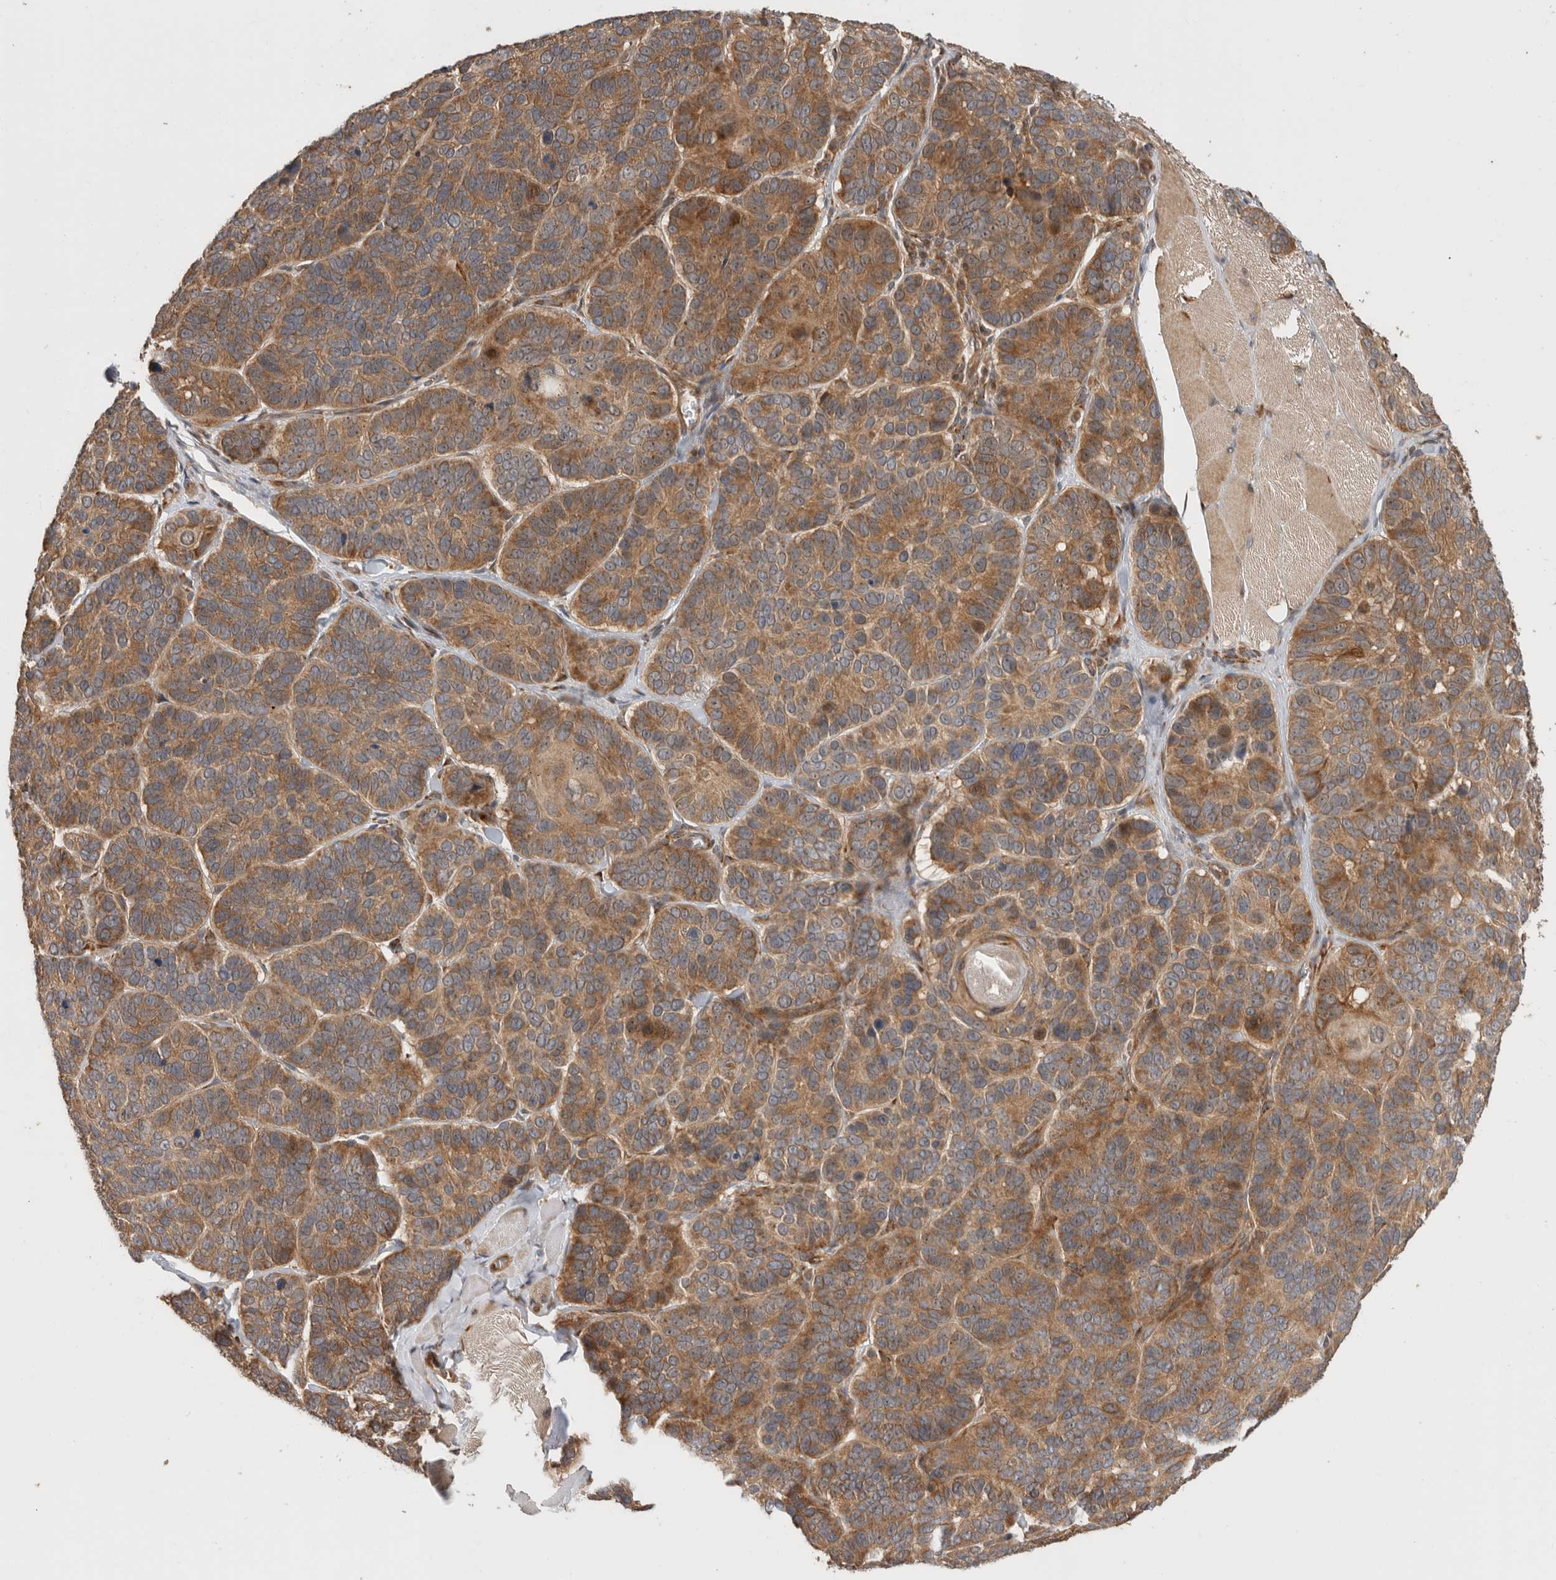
{"staining": {"intensity": "moderate", "quantity": ">75%", "location": "cytoplasmic/membranous"}, "tissue": "skin cancer", "cell_type": "Tumor cells", "image_type": "cancer", "snomed": [{"axis": "morphology", "description": "Basal cell carcinoma"}, {"axis": "topography", "description": "Skin"}], "caption": "A brown stain highlights moderate cytoplasmic/membranous staining of a protein in skin cancer (basal cell carcinoma) tumor cells.", "gene": "PCDHB15", "patient": {"sex": "male", "age": 62}}